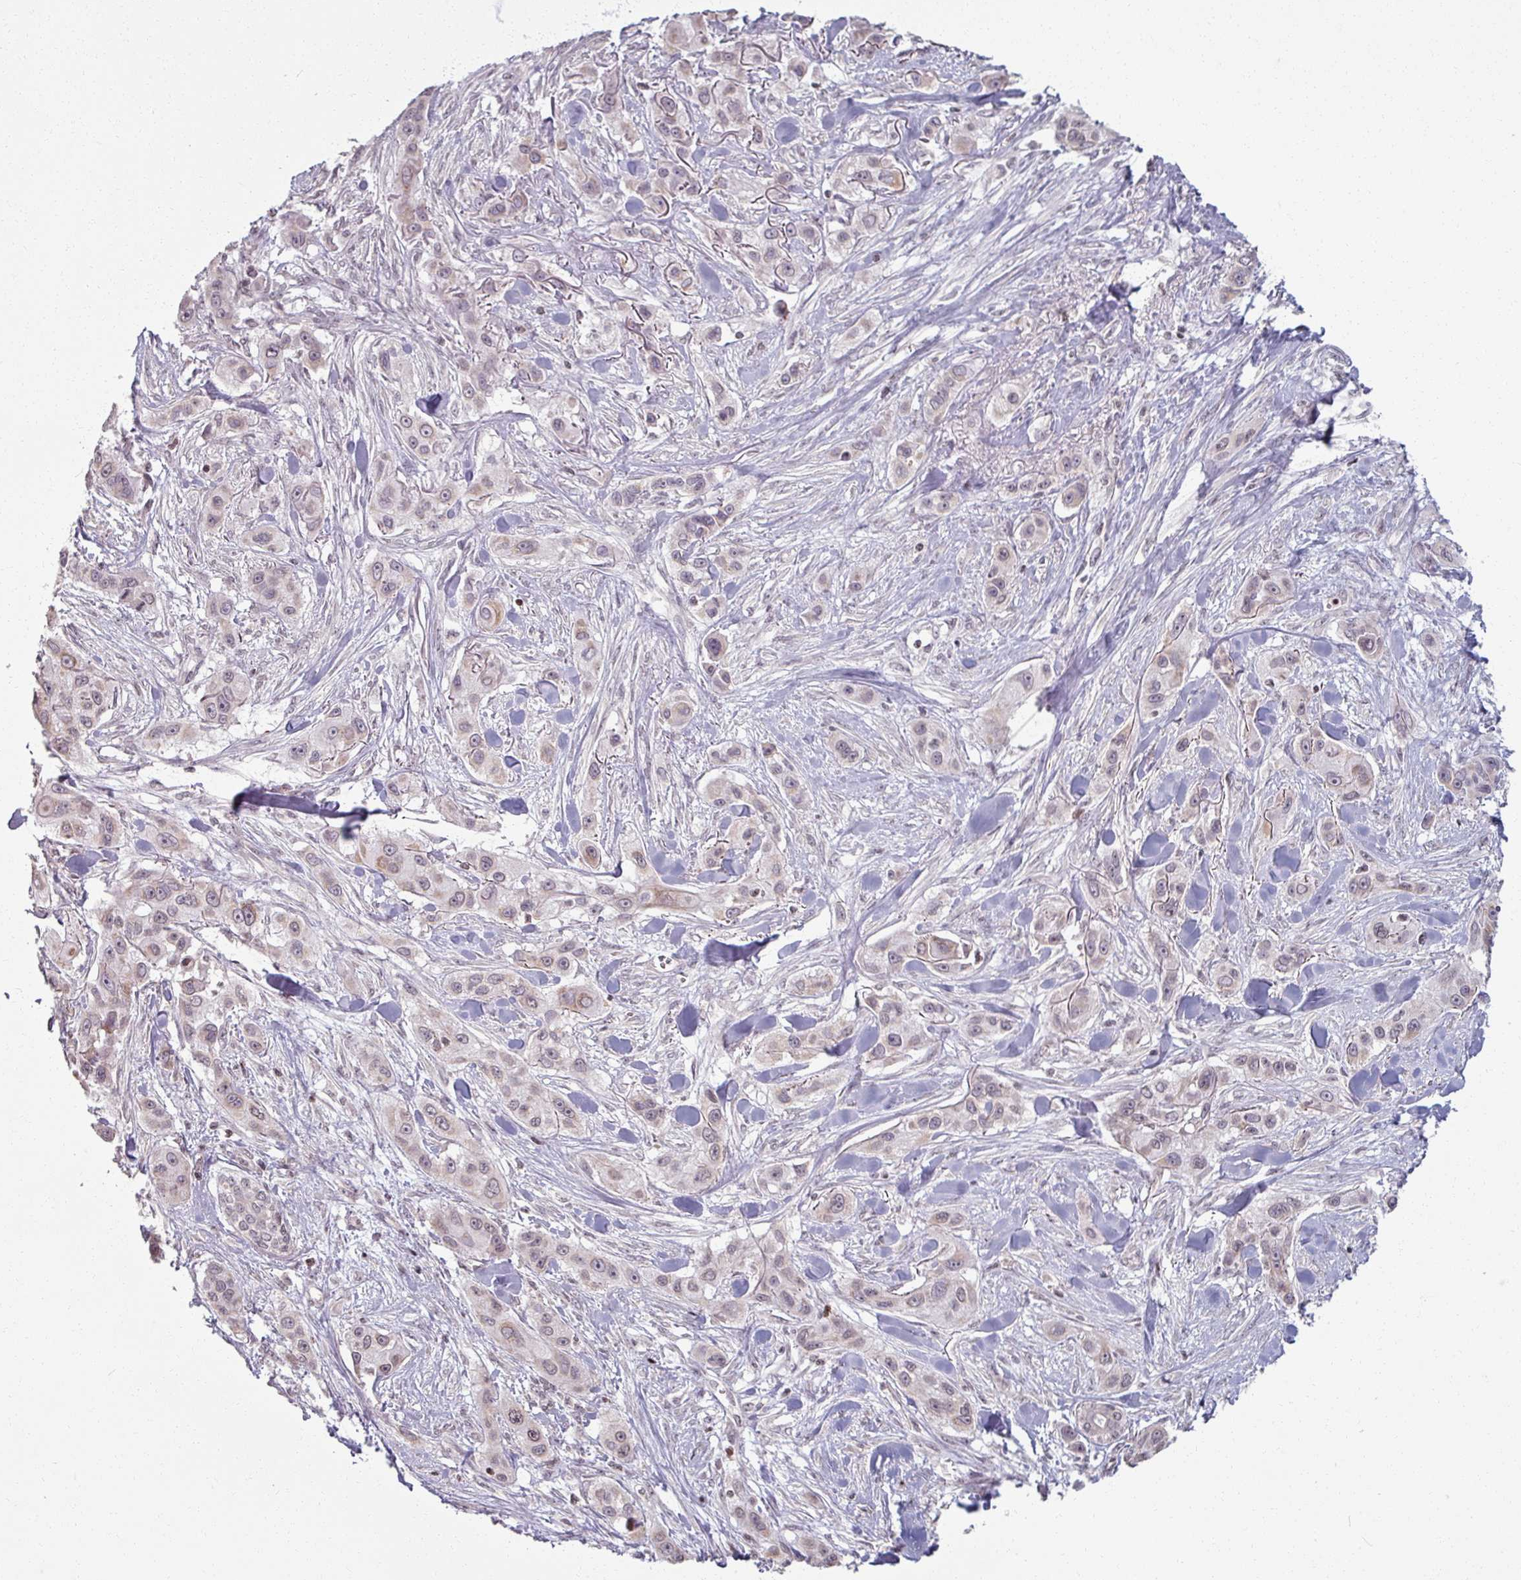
{"staining": {"intensity": "weak", "quantity": ">75%", "location": "cytoplasmic/membranous,nuclear"}, "tissue": "skin cancer", "cell_type": "Tumor cells", "image_type": "cancer", "snomed": [{"axis": "morphology", "description": "Squamous cell carcinoma, NOS"}, {"axis": "topography", "description": "Skin"}], "caption": "Tumor cells reveal low levels of weak cytoplasmic/membranous and nuclear positivity in about >75% of cells in human skin cancer (squamous cell carcinoma).", "gene": "NCOR1", "patient": {"sex": "male", "age": 63}}